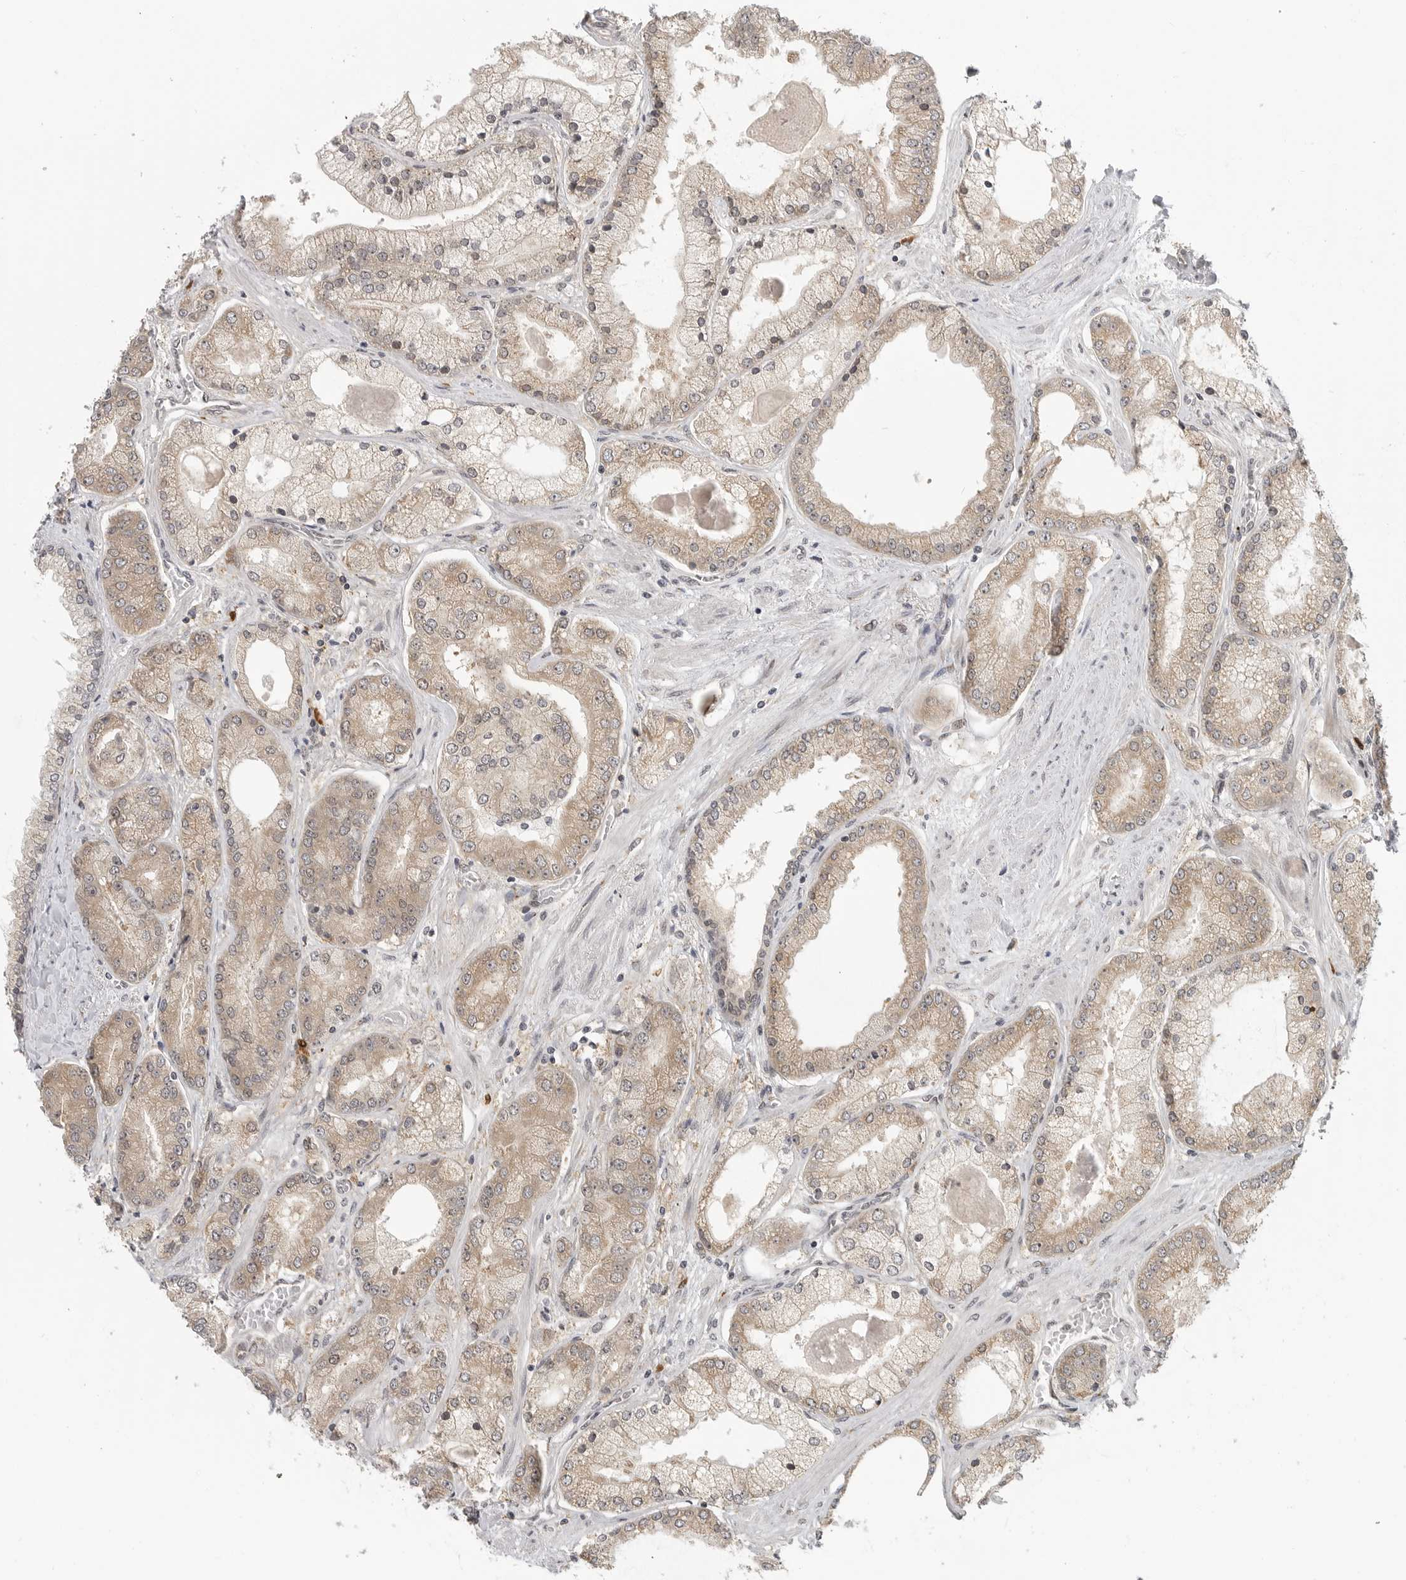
{"staining": {"intensity": "weak", "quantity": ">75%", "location": "cytoplasmic/membranous"}, "tissue": "prostate cancer", "cell_type": "Tumor cells", "image_type": "cancer", "snomed": [{"axis": "morphology", "description": "Adenocarcinoma, High grade"}, {"axis": "topography", "description": "Prostate"}], "caption": "Weak cytoplasmic/membranous positivity for a protein is appreciated in approximately >75% of tumor cells of prostate cancer using immunohistochemistry.", "gene": "CEP295NL", "patient": {"sex": "male", "age": 58}}